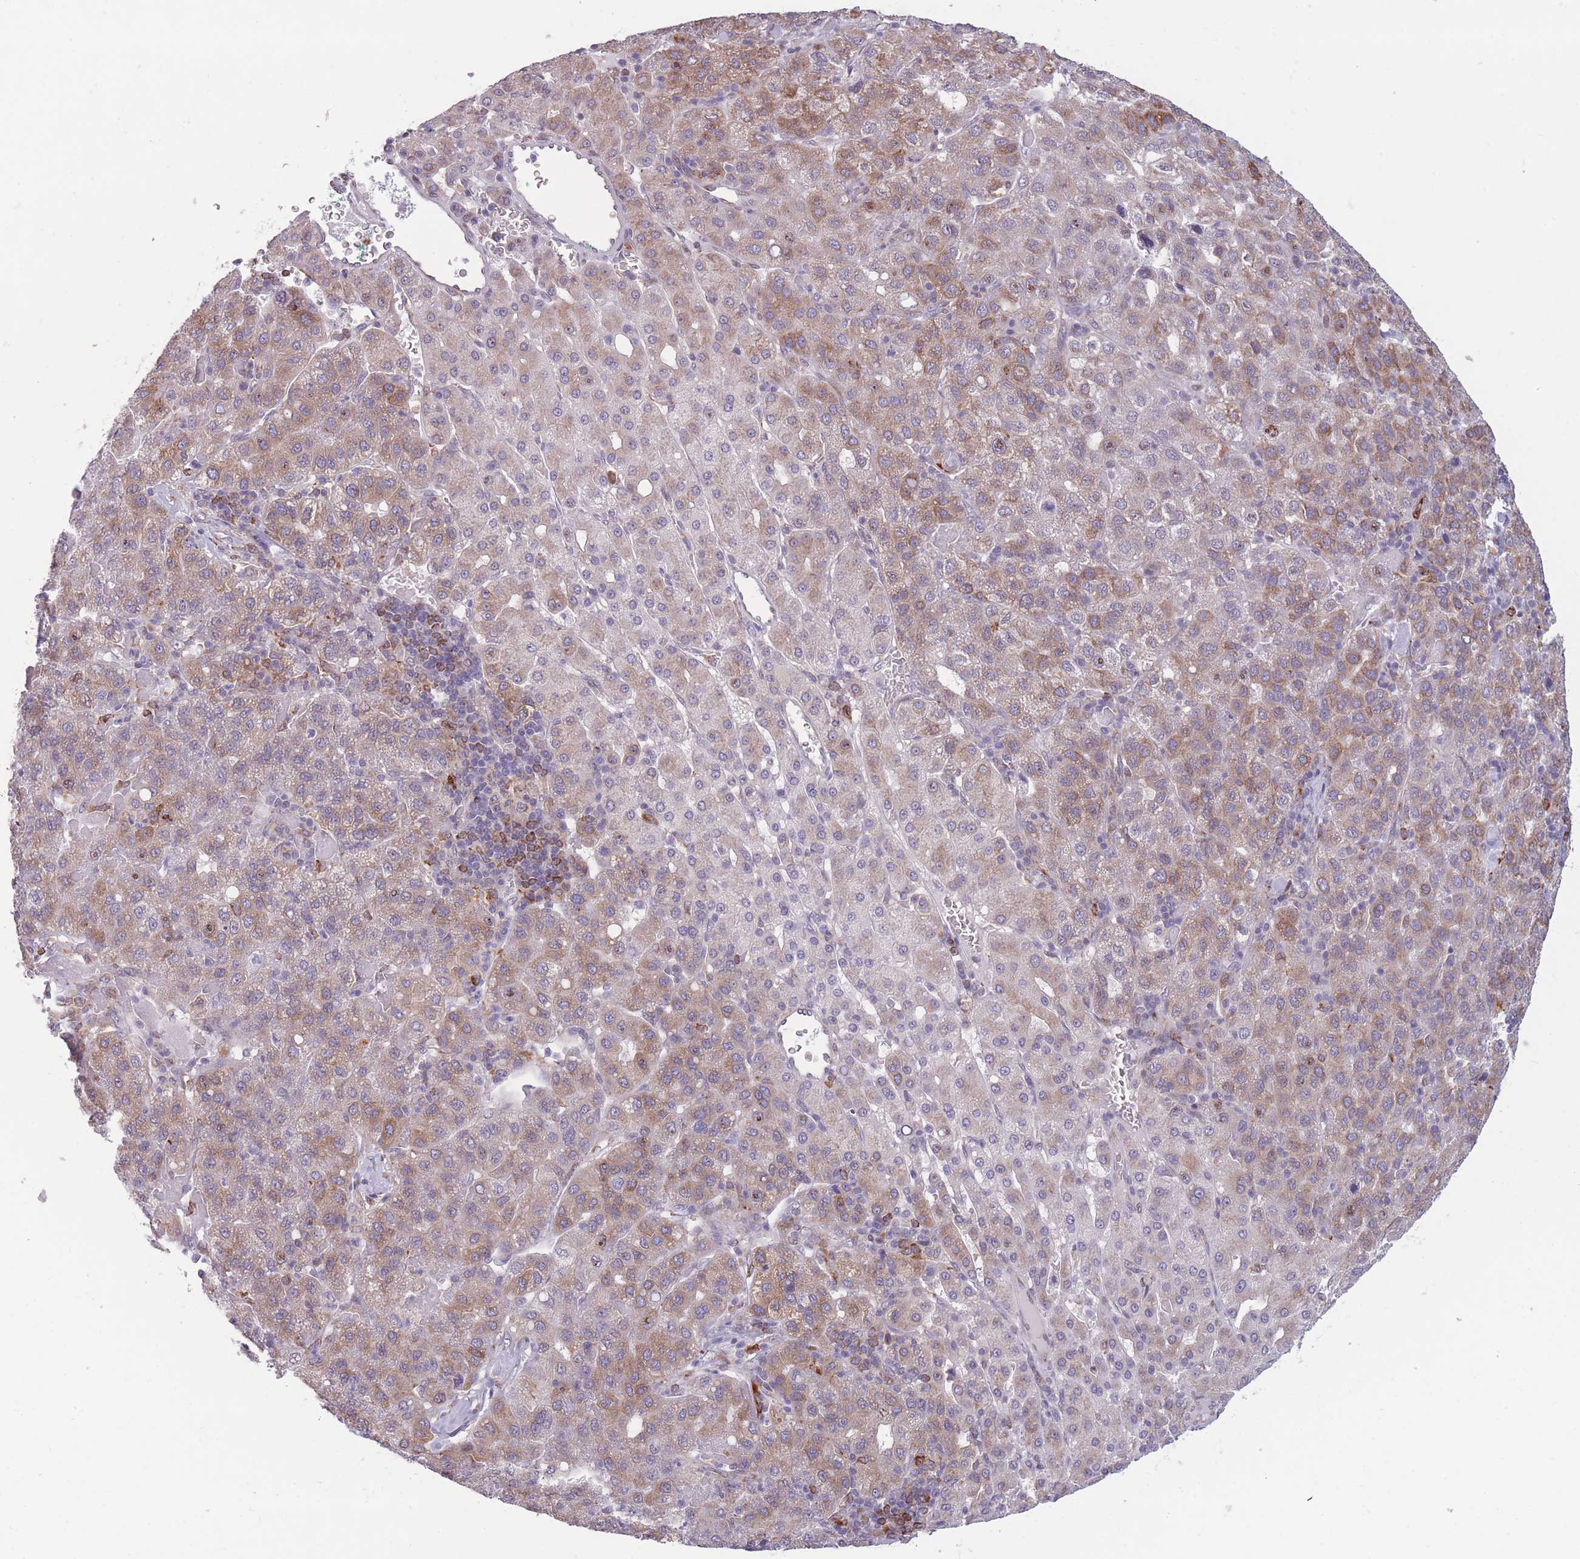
{"staining": {"intensity": "moderate", "quantity": "25%-75%", "location": "cytoplasmic/membranous"}, "tissue": "liver cancer", "cell_type": "Tumor cells", "image_type": "cancer", "snomed": [{"axis": "morphology", "description": "Carcinoma, Hepatocellular, NOS"}, {"axis": "topography", "description": "Liver"}], "caption": "Hepatocellular carcinoma (liver) stained with DAB (3,3'-diaminobenzidine) immunohistochemistry (IHC) reveals medium levels of moderate cytoplasmic/membranous expression in approximately 25%-75% of tumor cells.", "gene": "TMEM121", "patient": {"sex": "male", "age": 65}}